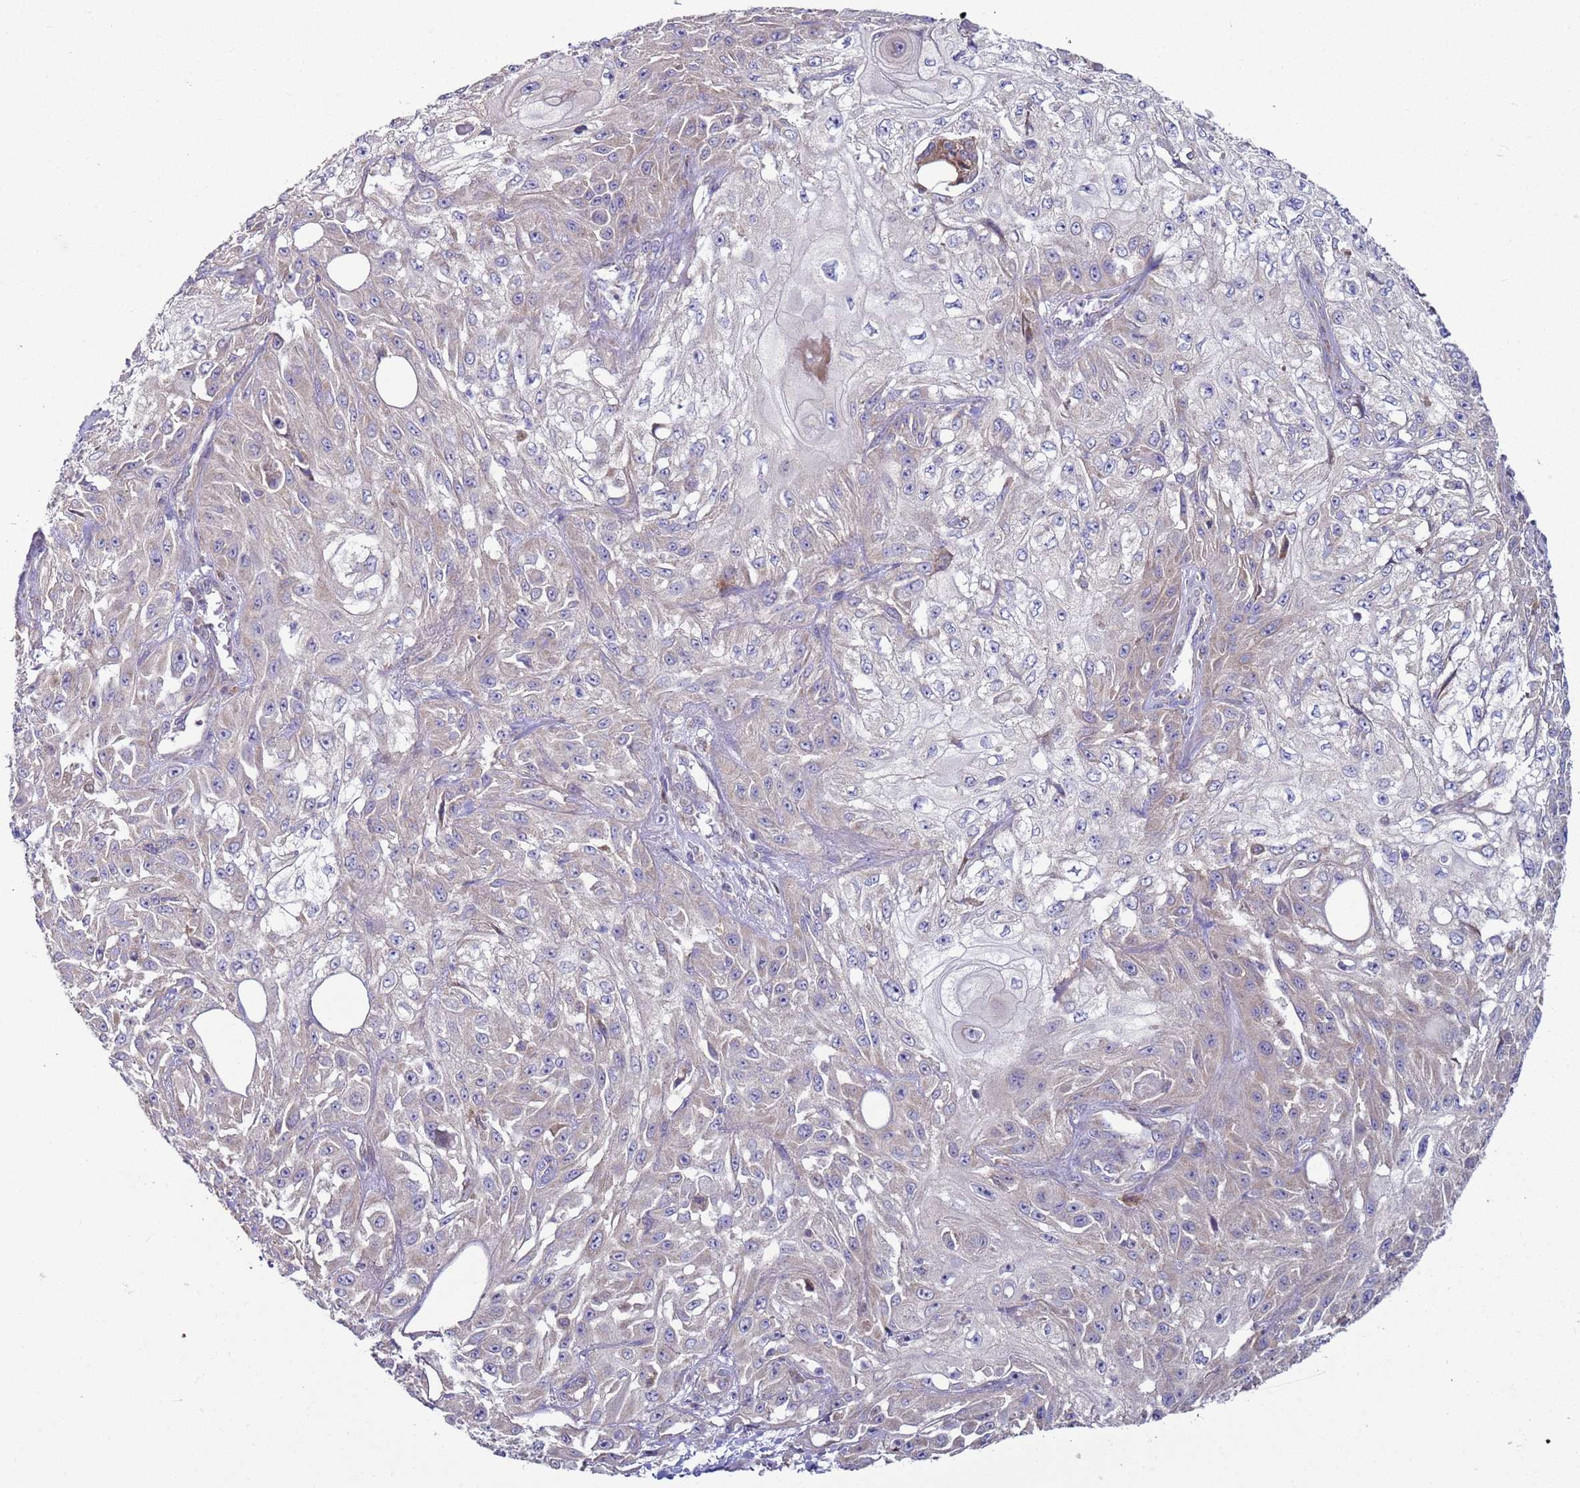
{"staining": {"intensity": "negative", "quantity": "none", "location": "none"}, "tissue": "skin cancer", "cell_type": "Tumor cells", "image_type": "cancer", "snomed": [{"axis": "morphology", "description": "Squamous cell carcinoma, NOS"}, {"axis": "morphology", "description": "Squamous cell carcinoma, metastatic, NOS"}, {"axis": "topography", "description": "Skin"}, {"axis": "topography", "description": "Lymph node"}], "caption": "Immunohistochemical staining of human skin cancer (squamous cell carcinoma) demonstrates no significant expression in tumor cells. Nuclei are stained in blue.", "gene": "DIP2B", "patient": {"sex": "male", "age": 75}}